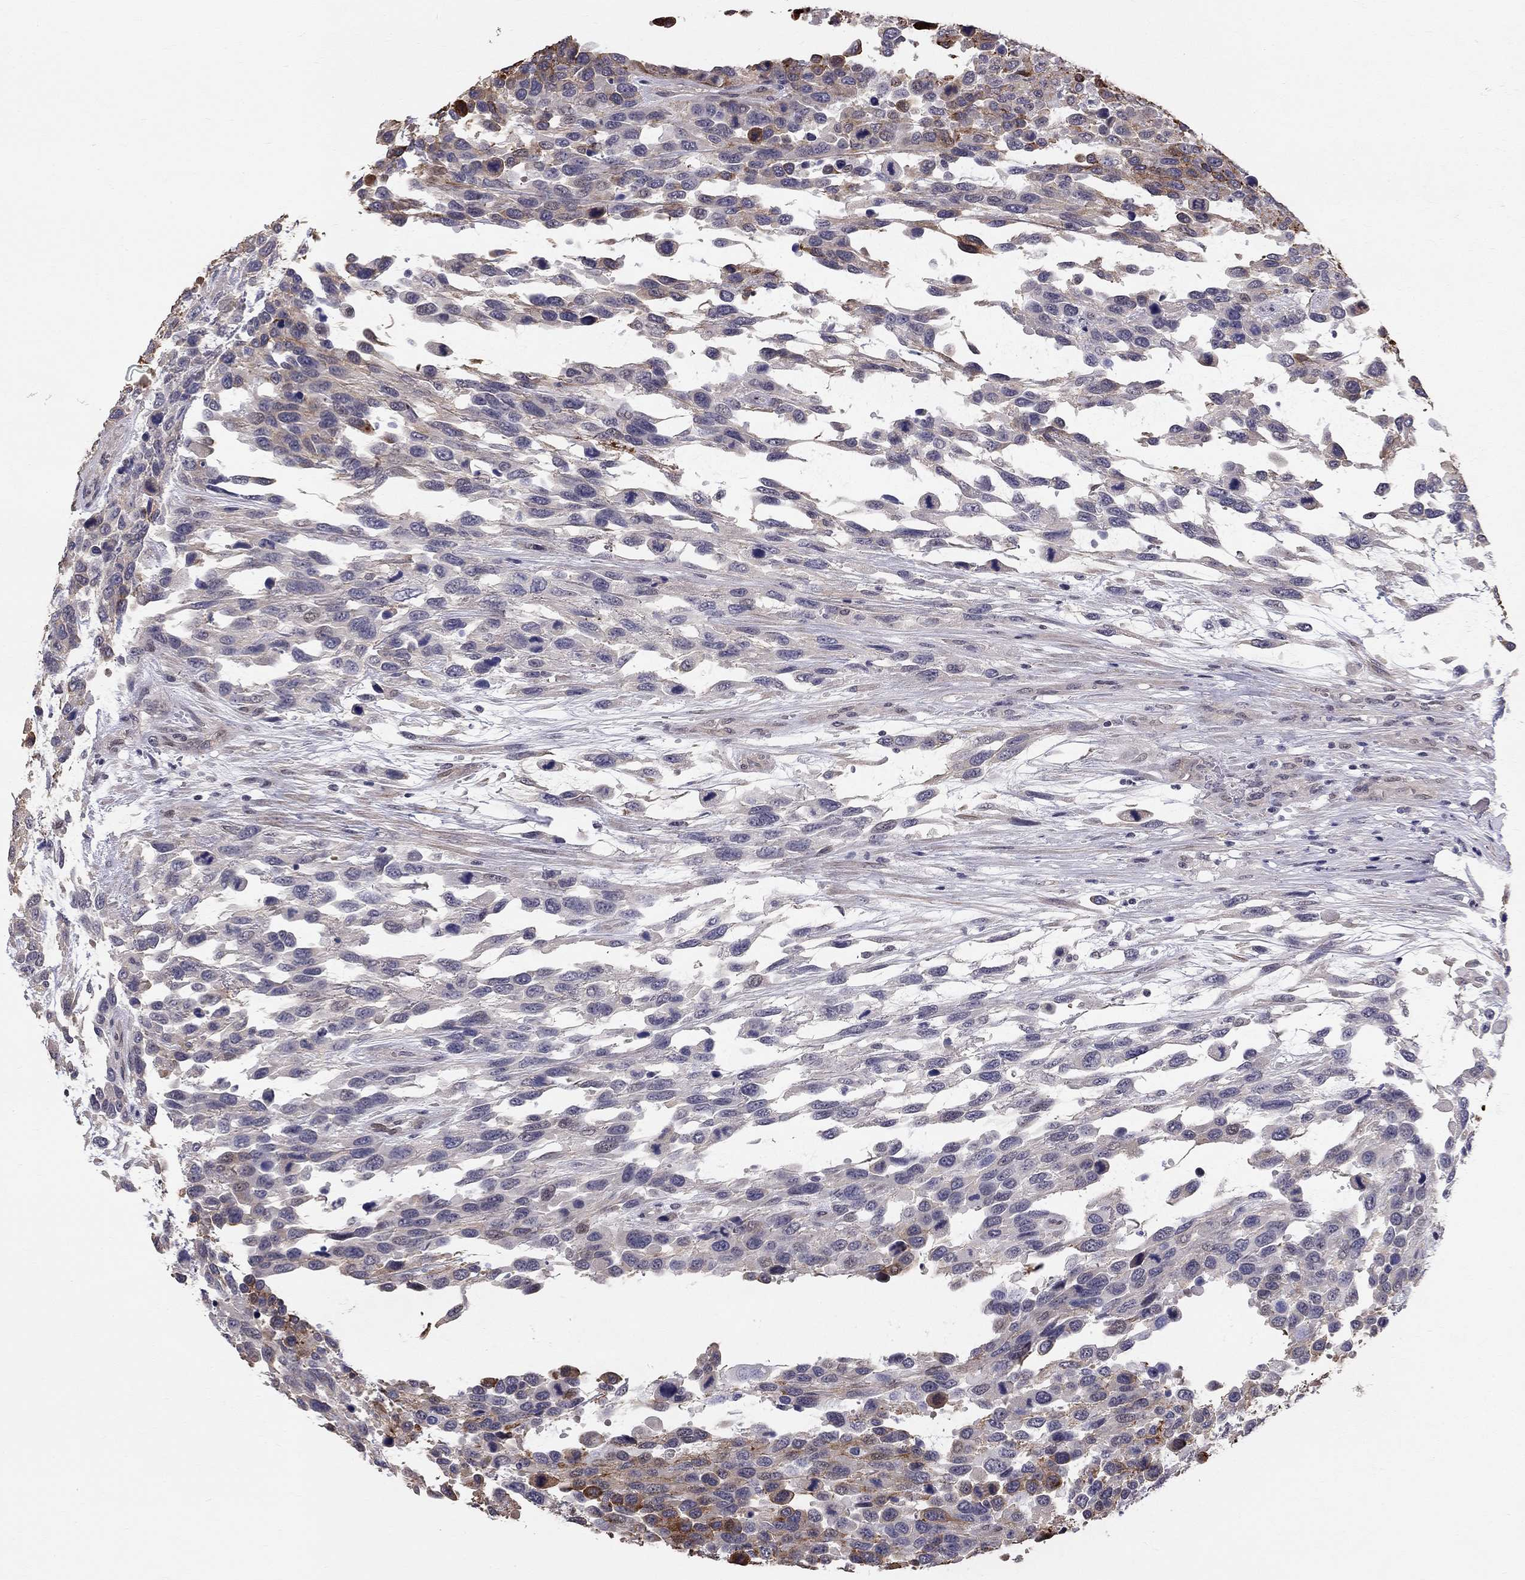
{"staining": {"intensity": "moderate", "quantity": "<25%", "location": "cytoplasmic/membranous"}, "tissue": "urothelial cancer", "cell_type": "Tumor cells", "image_type": "cancer", "snomed": [{"axis": "morphology", "description": "Urothelial carcinoma, High grade"}, {"axis": "topography", "description": "Urinary bladder"}], "caption": "This photomicrograph demonstrates immunohistochemistry staining of human urothelial carcinoma (high-grade), with low moderate cytoplasmic/membranous staining in approximately <25% of tumor cells.", "gene": "GJB4", "patient": {"sex": "female", "age": 70}}